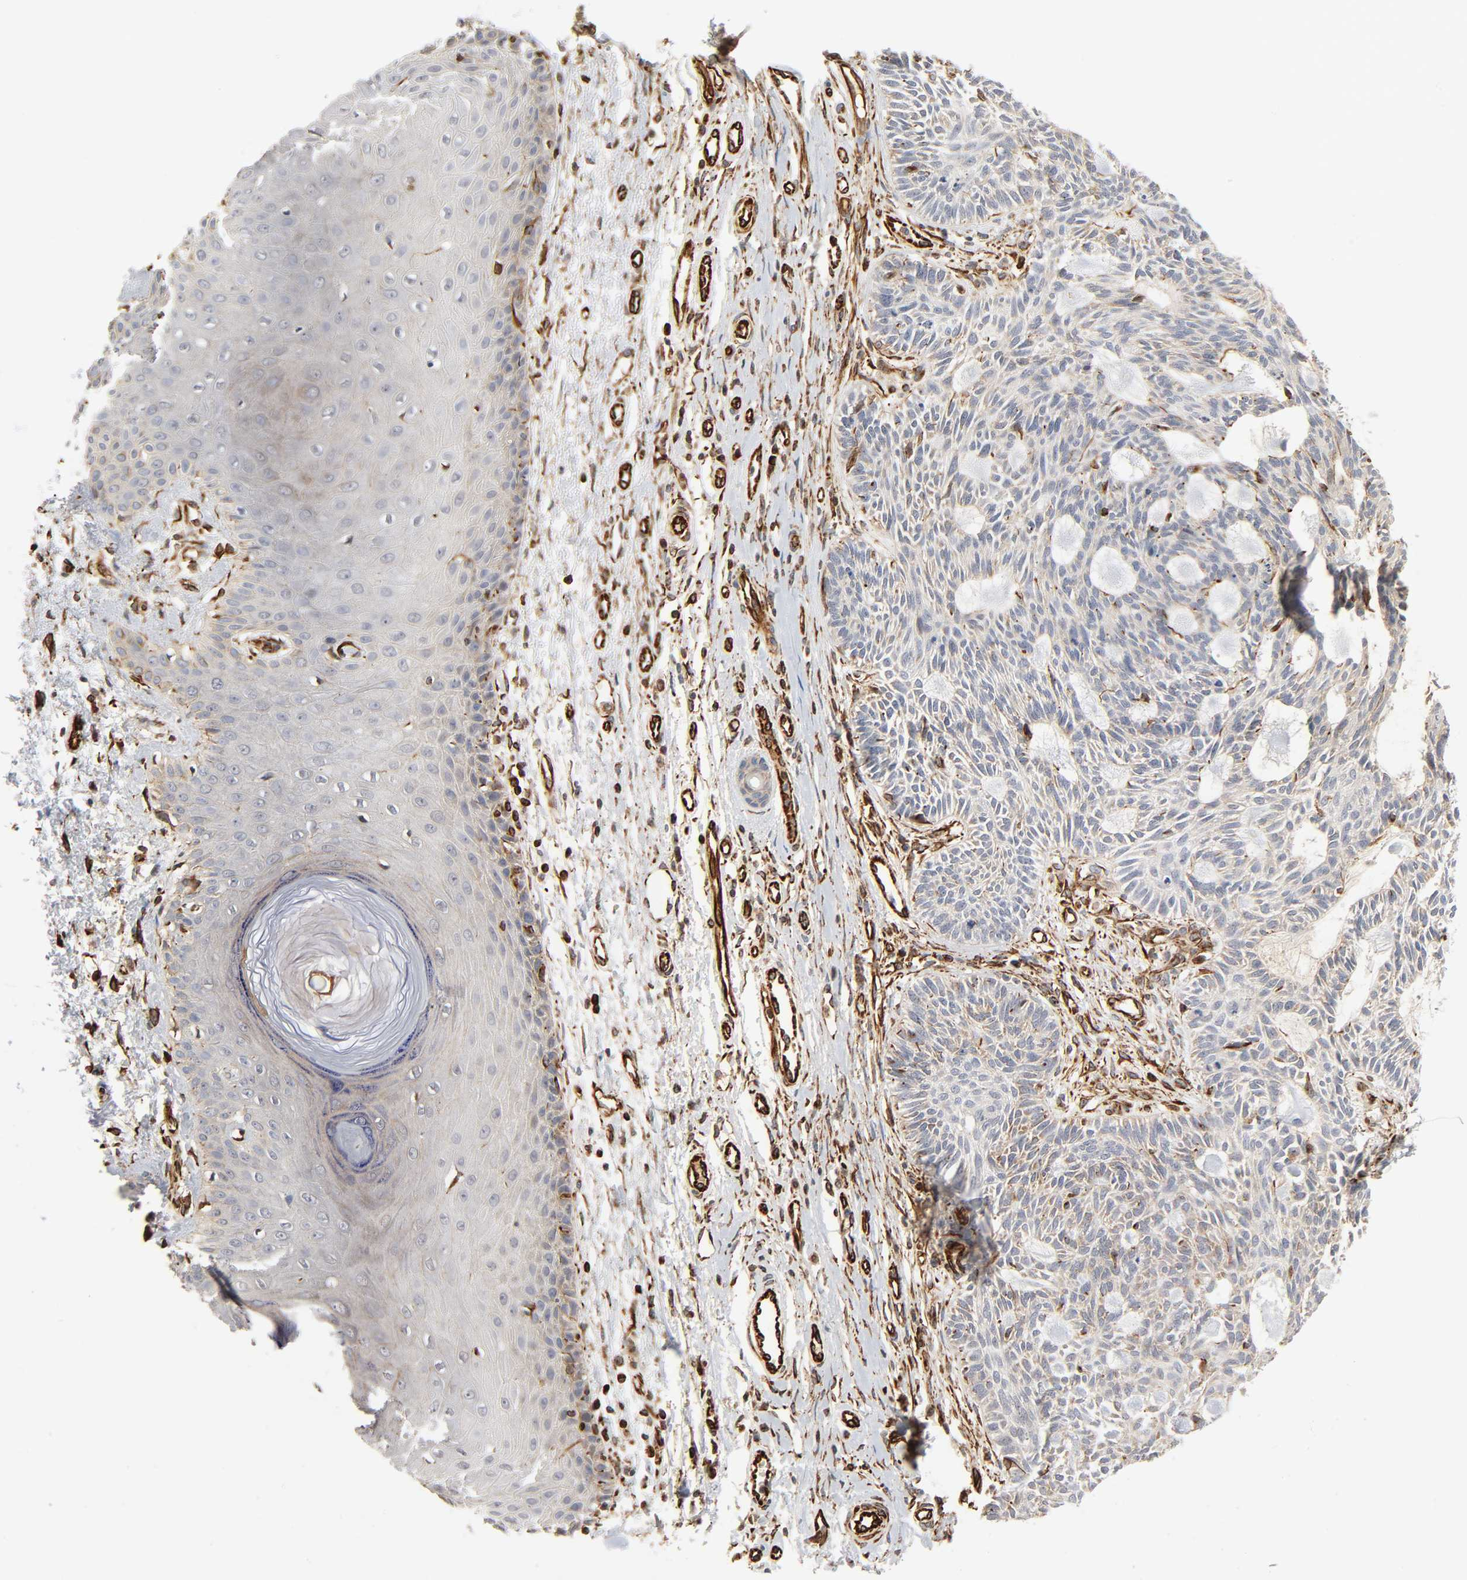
{"staining": {"intensity": "weak", "quantity": ">75%", "location": "cytoplasmic/membranous"}, "tissue": "skin cancer", "cell_type": "Tumor cells", "image_type": "cancer", "snomed": [{"axis": "morphology", "description": "Basal cell carcinoma"}, {"axis": "topography", "description": "Skin"}], "caption": "High-power microscopy captured an immunohistochemistry (IHC) photomicrograph of skin basal cell carcinoma, revealing weak cytoplasmic/membranous positivity in approximately >75% of tumor cells.", "gene": "REEP6", "patient": {"sex": "male", "age": 67}}